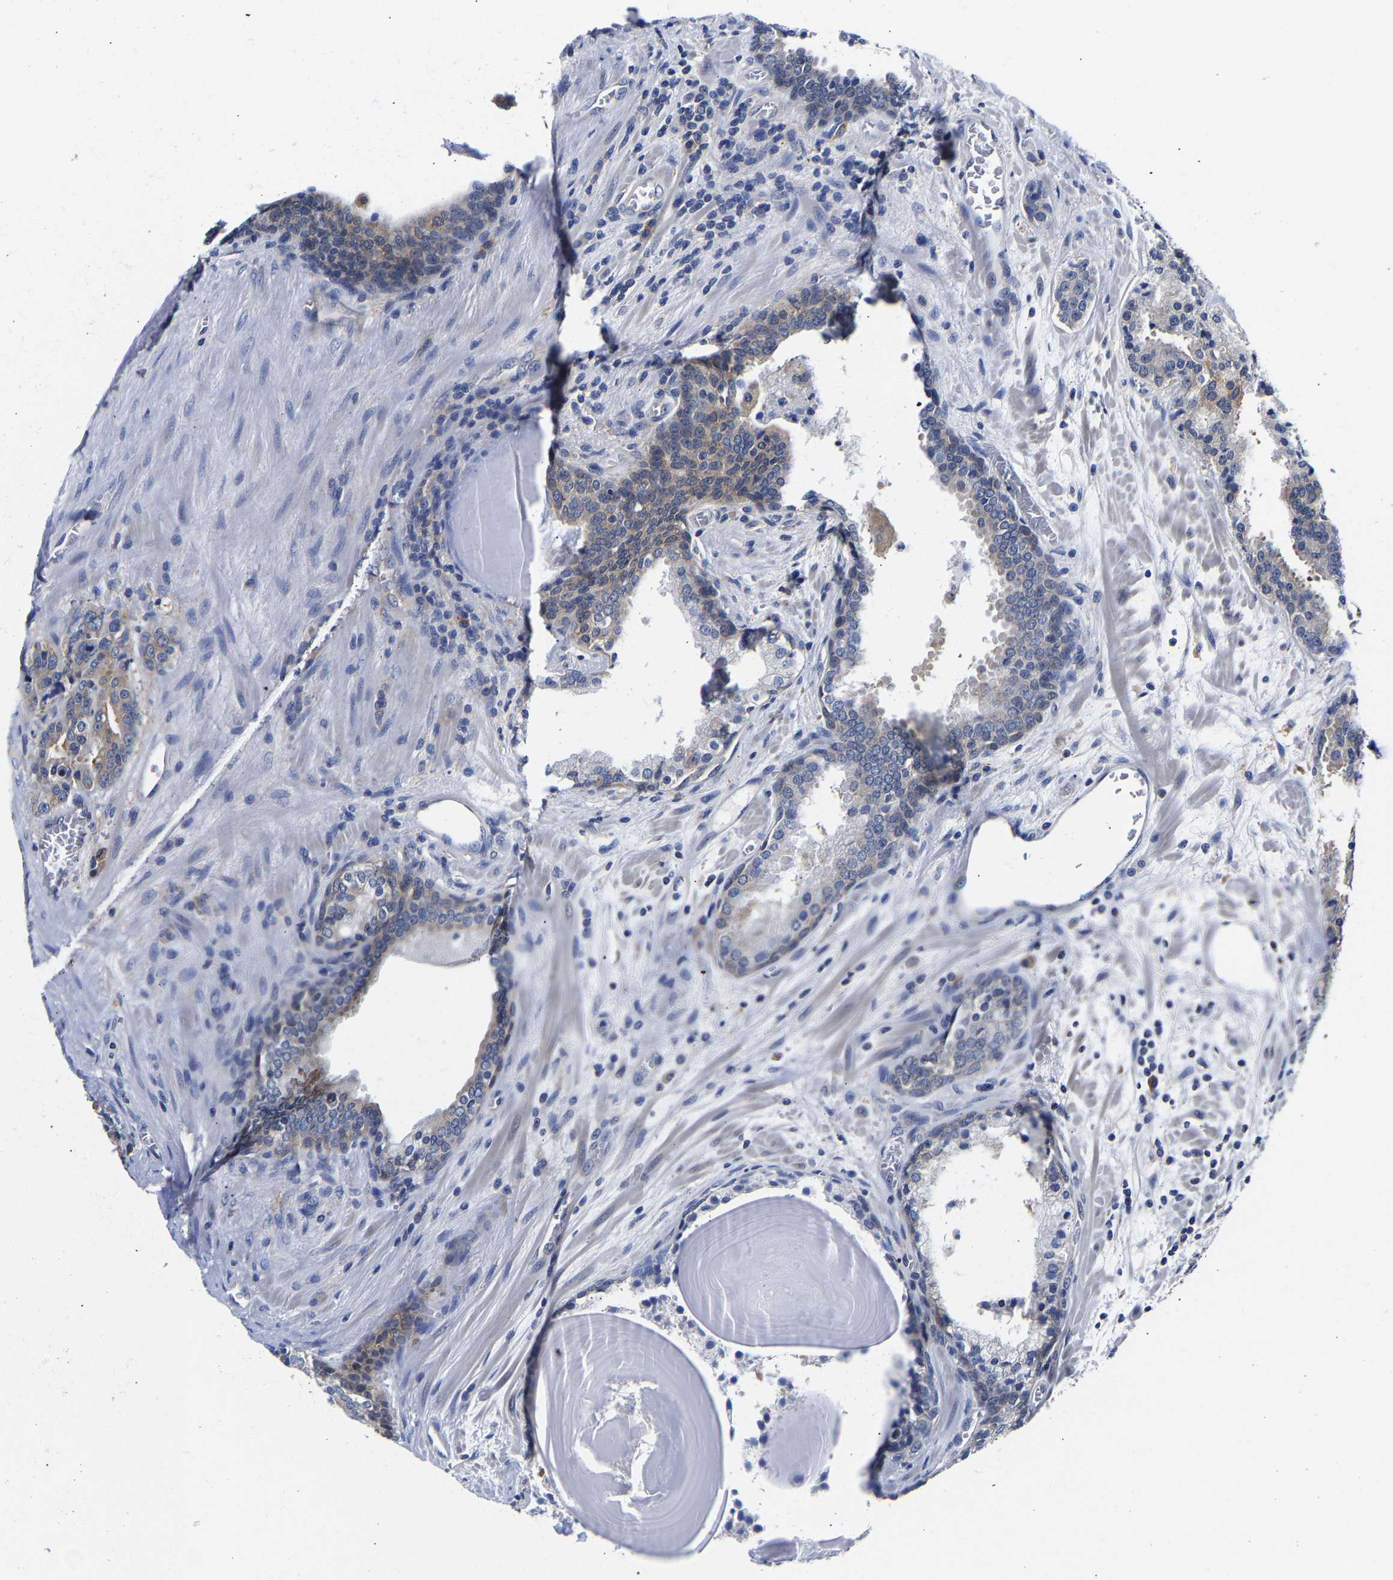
{"staining": {"intensity": "weak", "quantity": "<25%", "location": "cytoplasmic/membranous"}, "tissue": "prostate cancer", "cell_type": "Tumor cells", "image_type": "cancer", "snomed": [{"axis": "morphology", "description": "Adenocarcinoma, High grade"}, {"axis": "topography", "description": "Prostate"}], "caption": "This image is of prostate cancer stained with immunohistochemistry (IHC) to label a protein in brown with the nuclei are counter-stained blue. There is no positivity in tumor cells.", "gene": "CCDC6", "patient": {"sex": "male", "age": 60}}